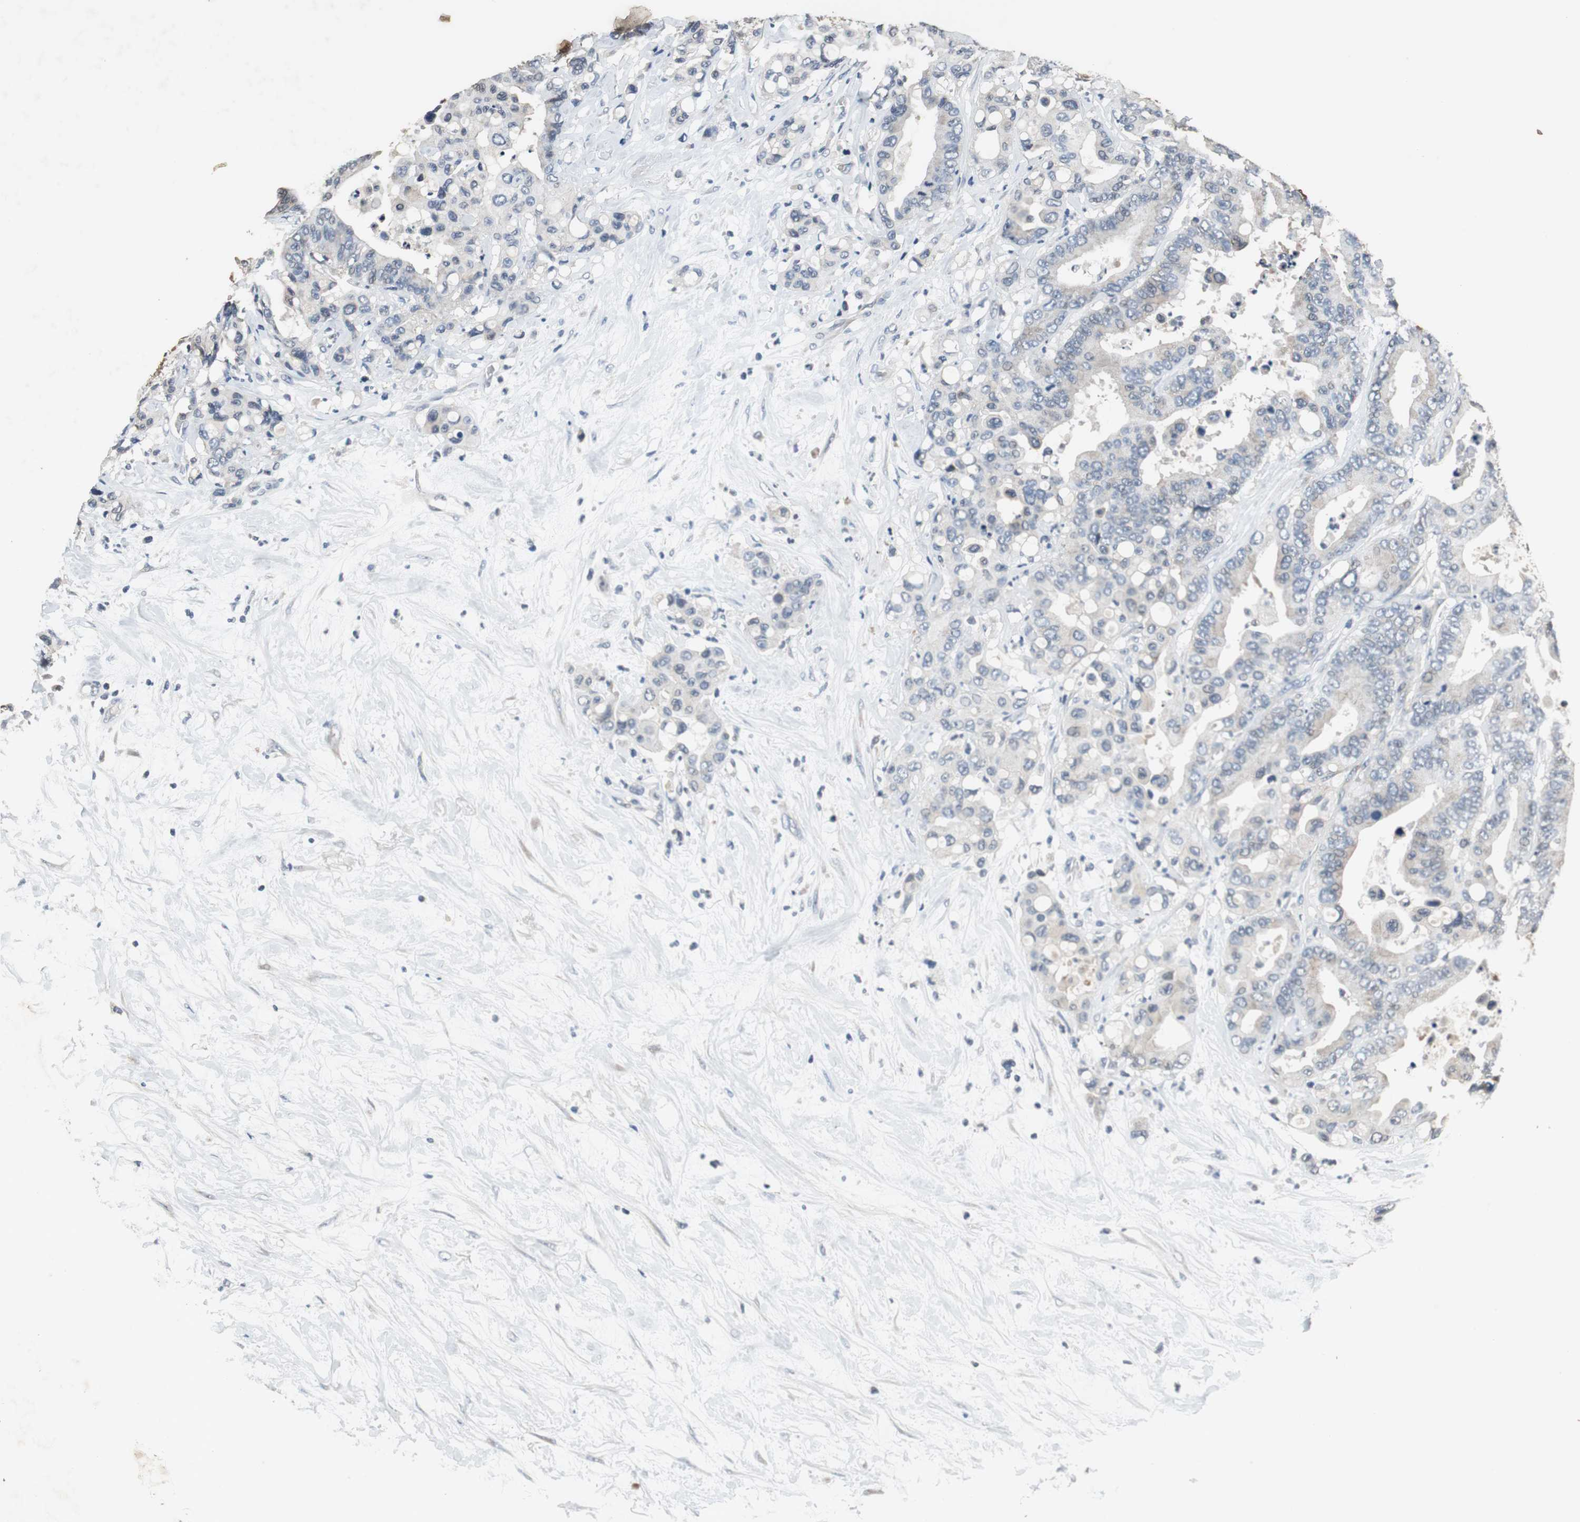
{"staining": {"intensity": "weak", "quantity": "<25%", "location": "cytoplasmic/membranous"}, "tissue": "colorectal cancer", "cell_type": "Tumor cells", "image_type": "cancer", "snomed": [{"axis": "morphology", "description": "Normal tissue, NOS"}, {"axis": "morphology", "description": "Adenocarcinoma, NOS"}, {"axis": "topography", "description": "Colon"}], "caption": "Colorectal cancer (adenocarcinoma) was stained to show a protein in brown. There is no significant expression in tumor cells.", "gene": "PI4KB", "patient": {"sex": "male", "age": 82}}